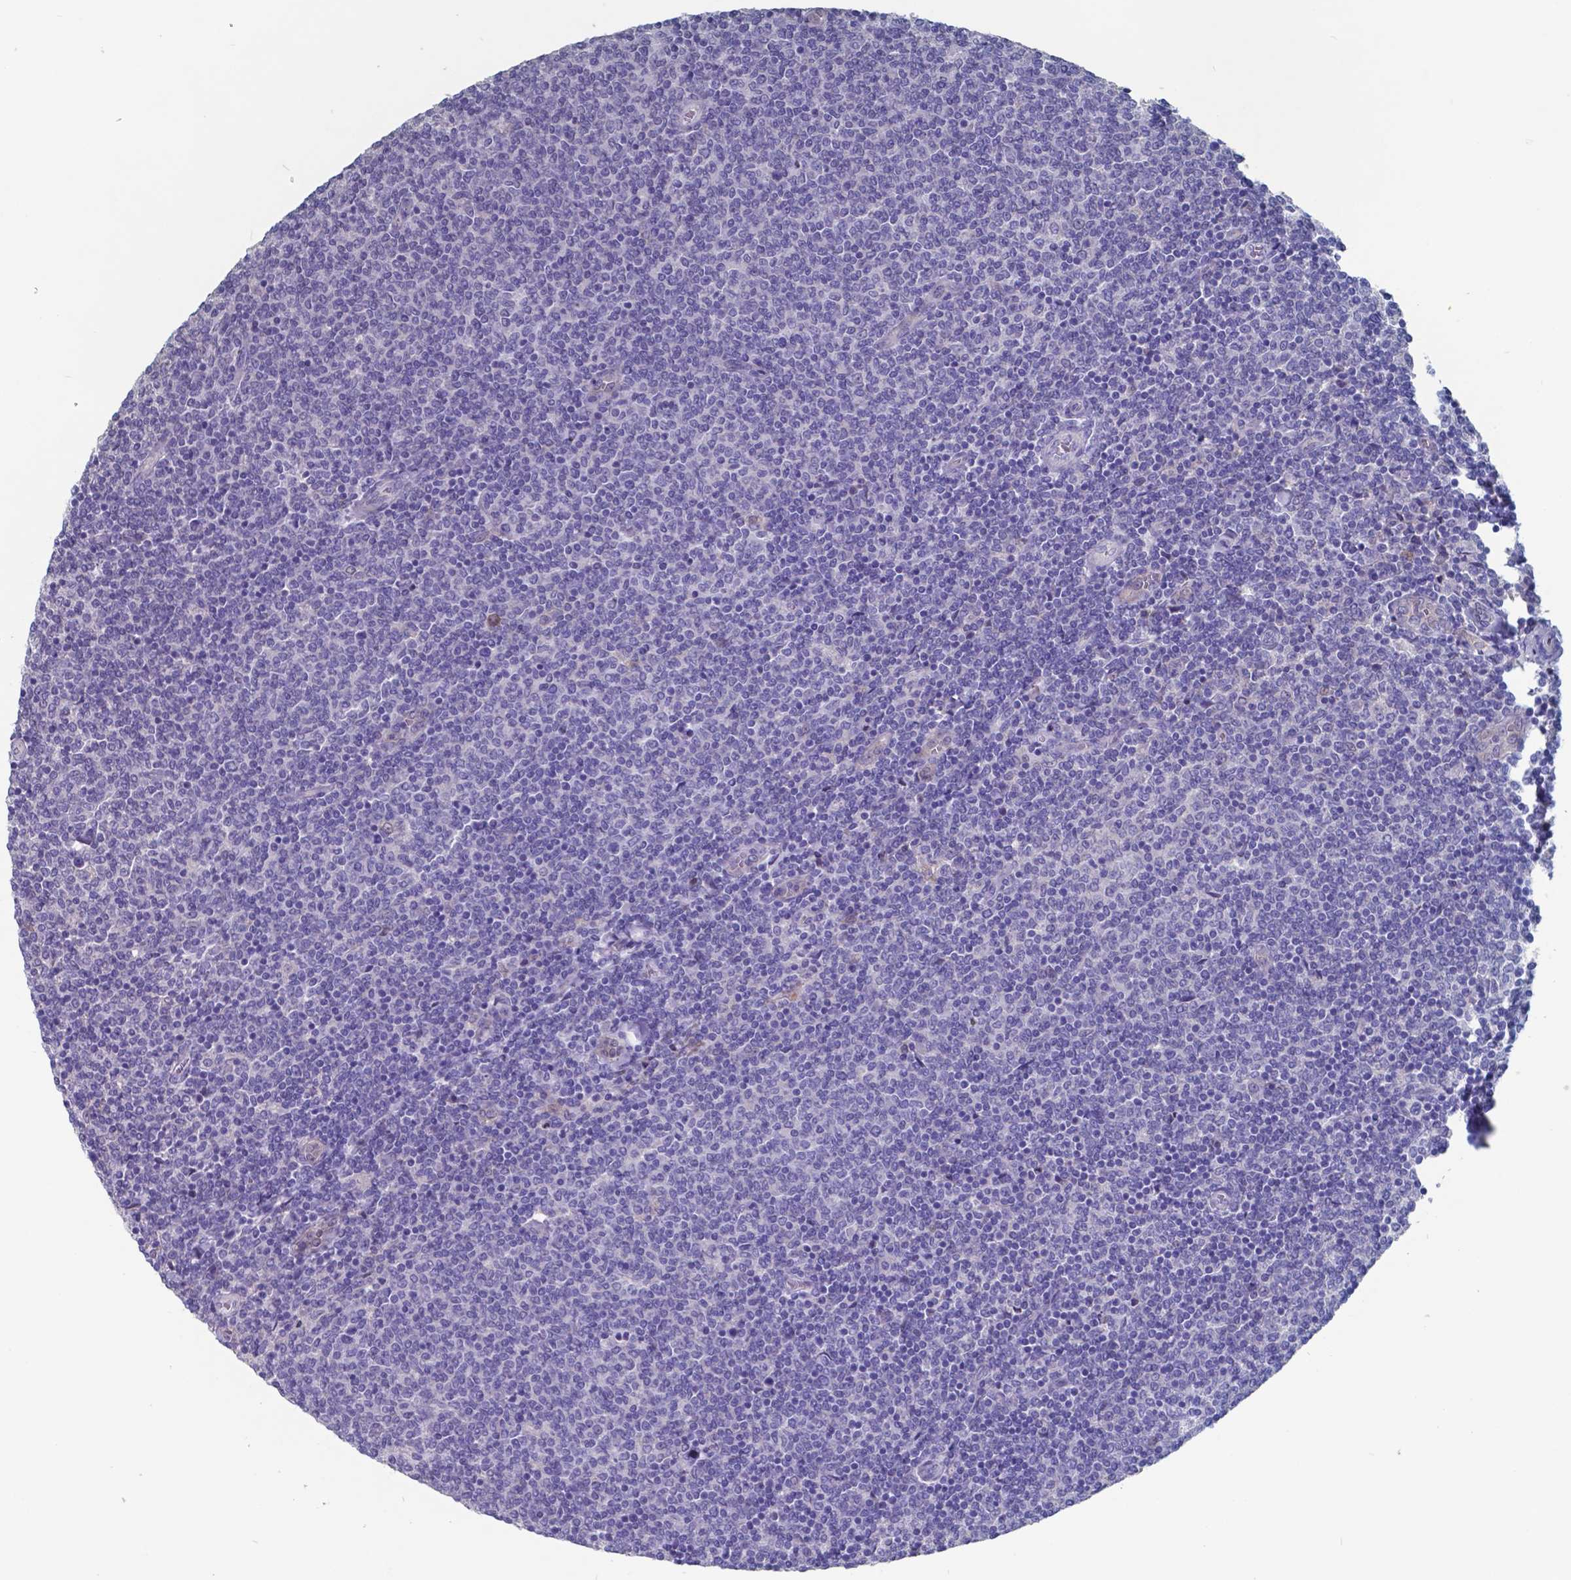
{"staining": {"intensity": "negative", "quantity": "none", "location": "none"}, "tissue": "lymphoma", "cell_type": "Tumor cells", "image_type": "cancer", "snomed": [{"axis": "morphology", "description": "Malignant lymphoma, non-Hodgkin's type, Low grade"}, {"axis": "topography", "description": "Lymph node"}], "caption": "Malignant lymphoma, non-Hodgkin's type (low-grade) was stained to show a protein in brown. There is no significant expression in tumor cells. (DAB immunohistochemistry visualized using brightfield microscopy, high magnification).", "gene": "TTR", "patient": {"sex": "male", "age": 52}}